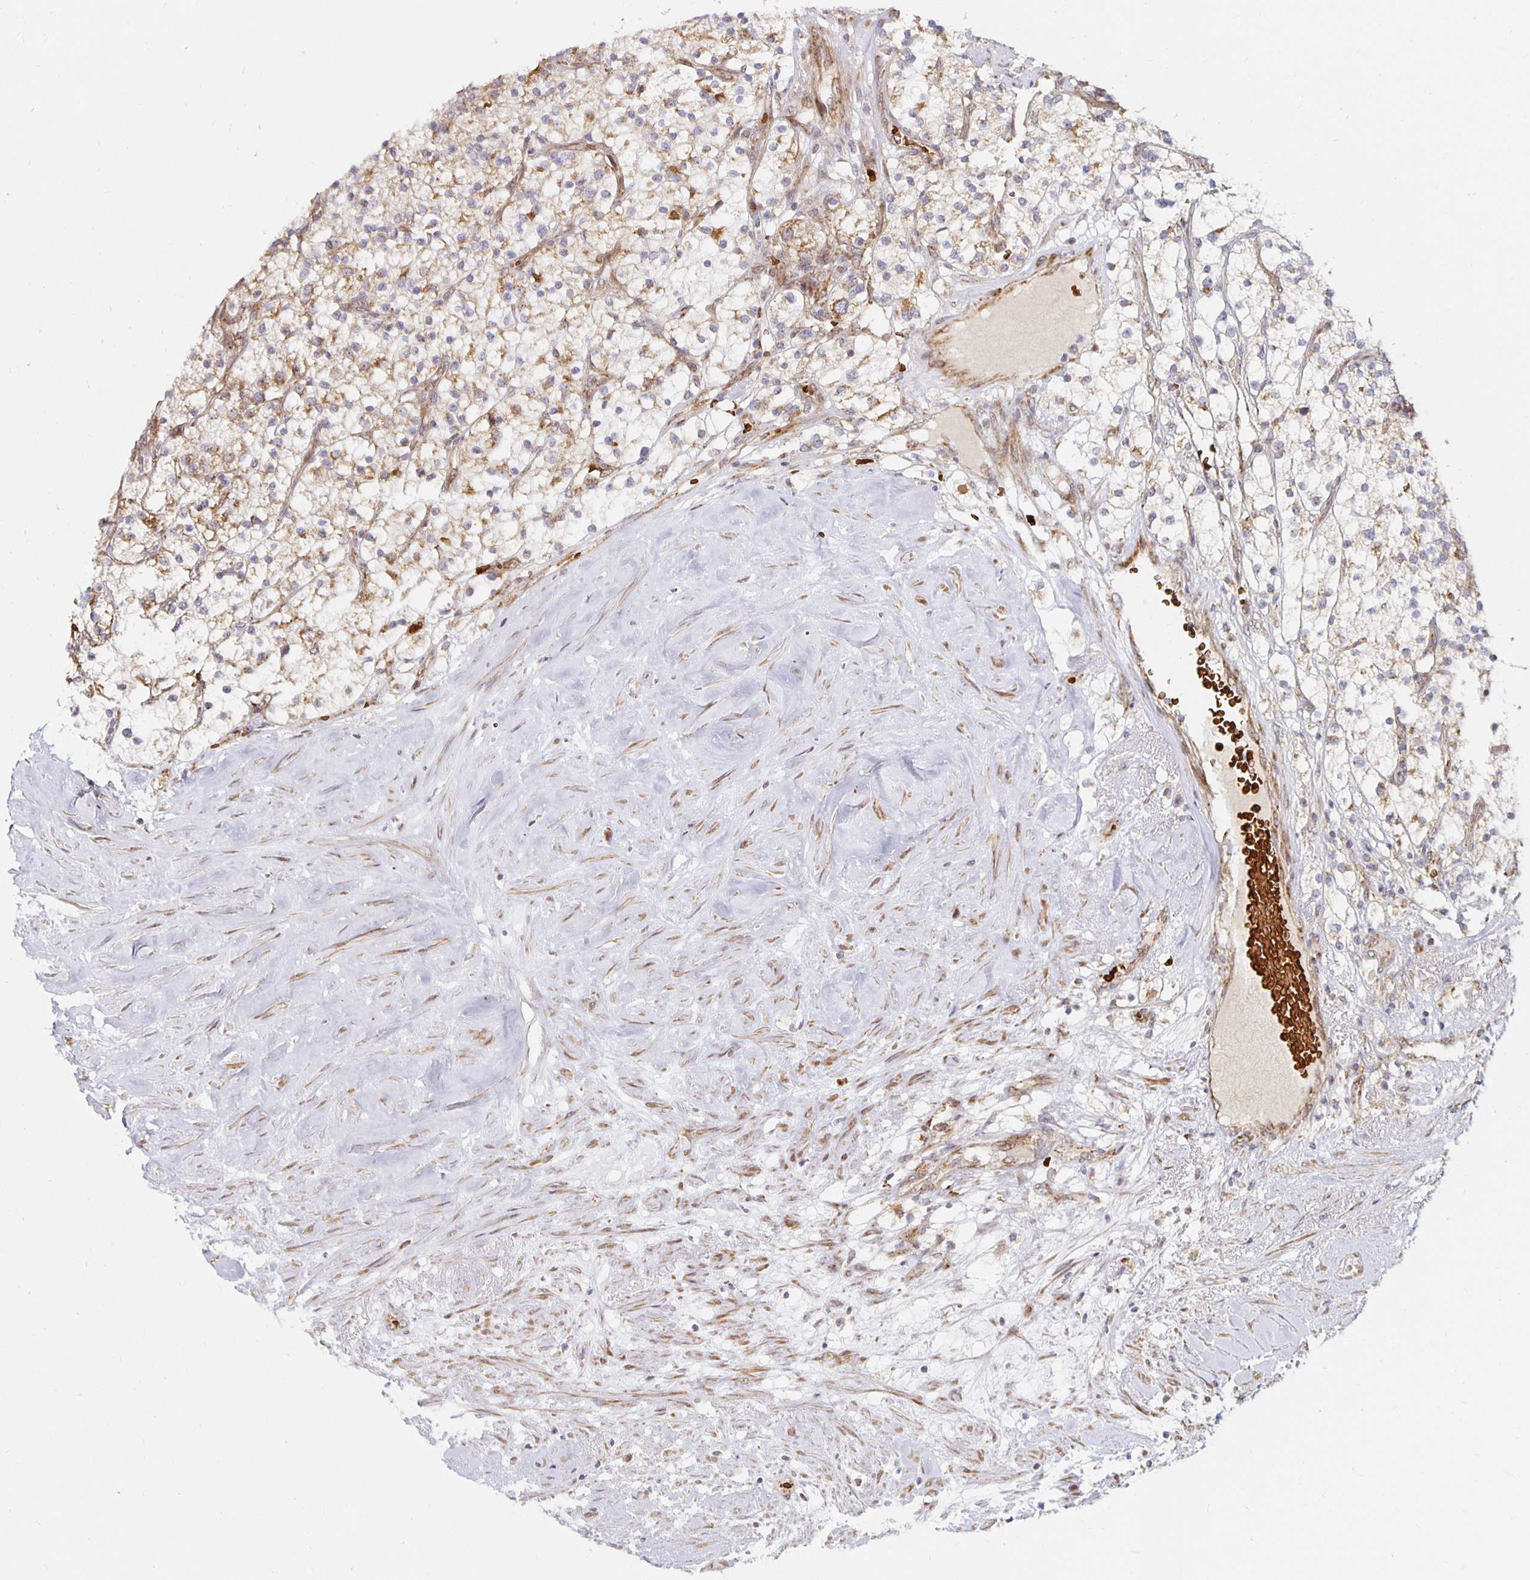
{"staining": {"intensity": "weak", "quantity": "25%-75%", "location": "cytoplasmic/membranous"}, "tissue": "renal cancer", "cell_type": "Tumor cells", "image_type": "cancer", "snomed": [{"axis": "morphology", "description": "Adenocarcinoma, NOS"}, {"axis": "topography", "description": "Kidney"}], "caption": "Immunohistochemistry (IHC) histopathology image of neoplastic tissue: human adenocarcinoma (renal) stained using immunohistochemistry (IHC) shows low levels of weak protein expression localized specifically in the cytoplasmic/membranous of tumor cells, appearing as a cytoplasmic/membranous brown color.", "gene": "MRPL28", "patient": {"sex": "male", "age": 80}}